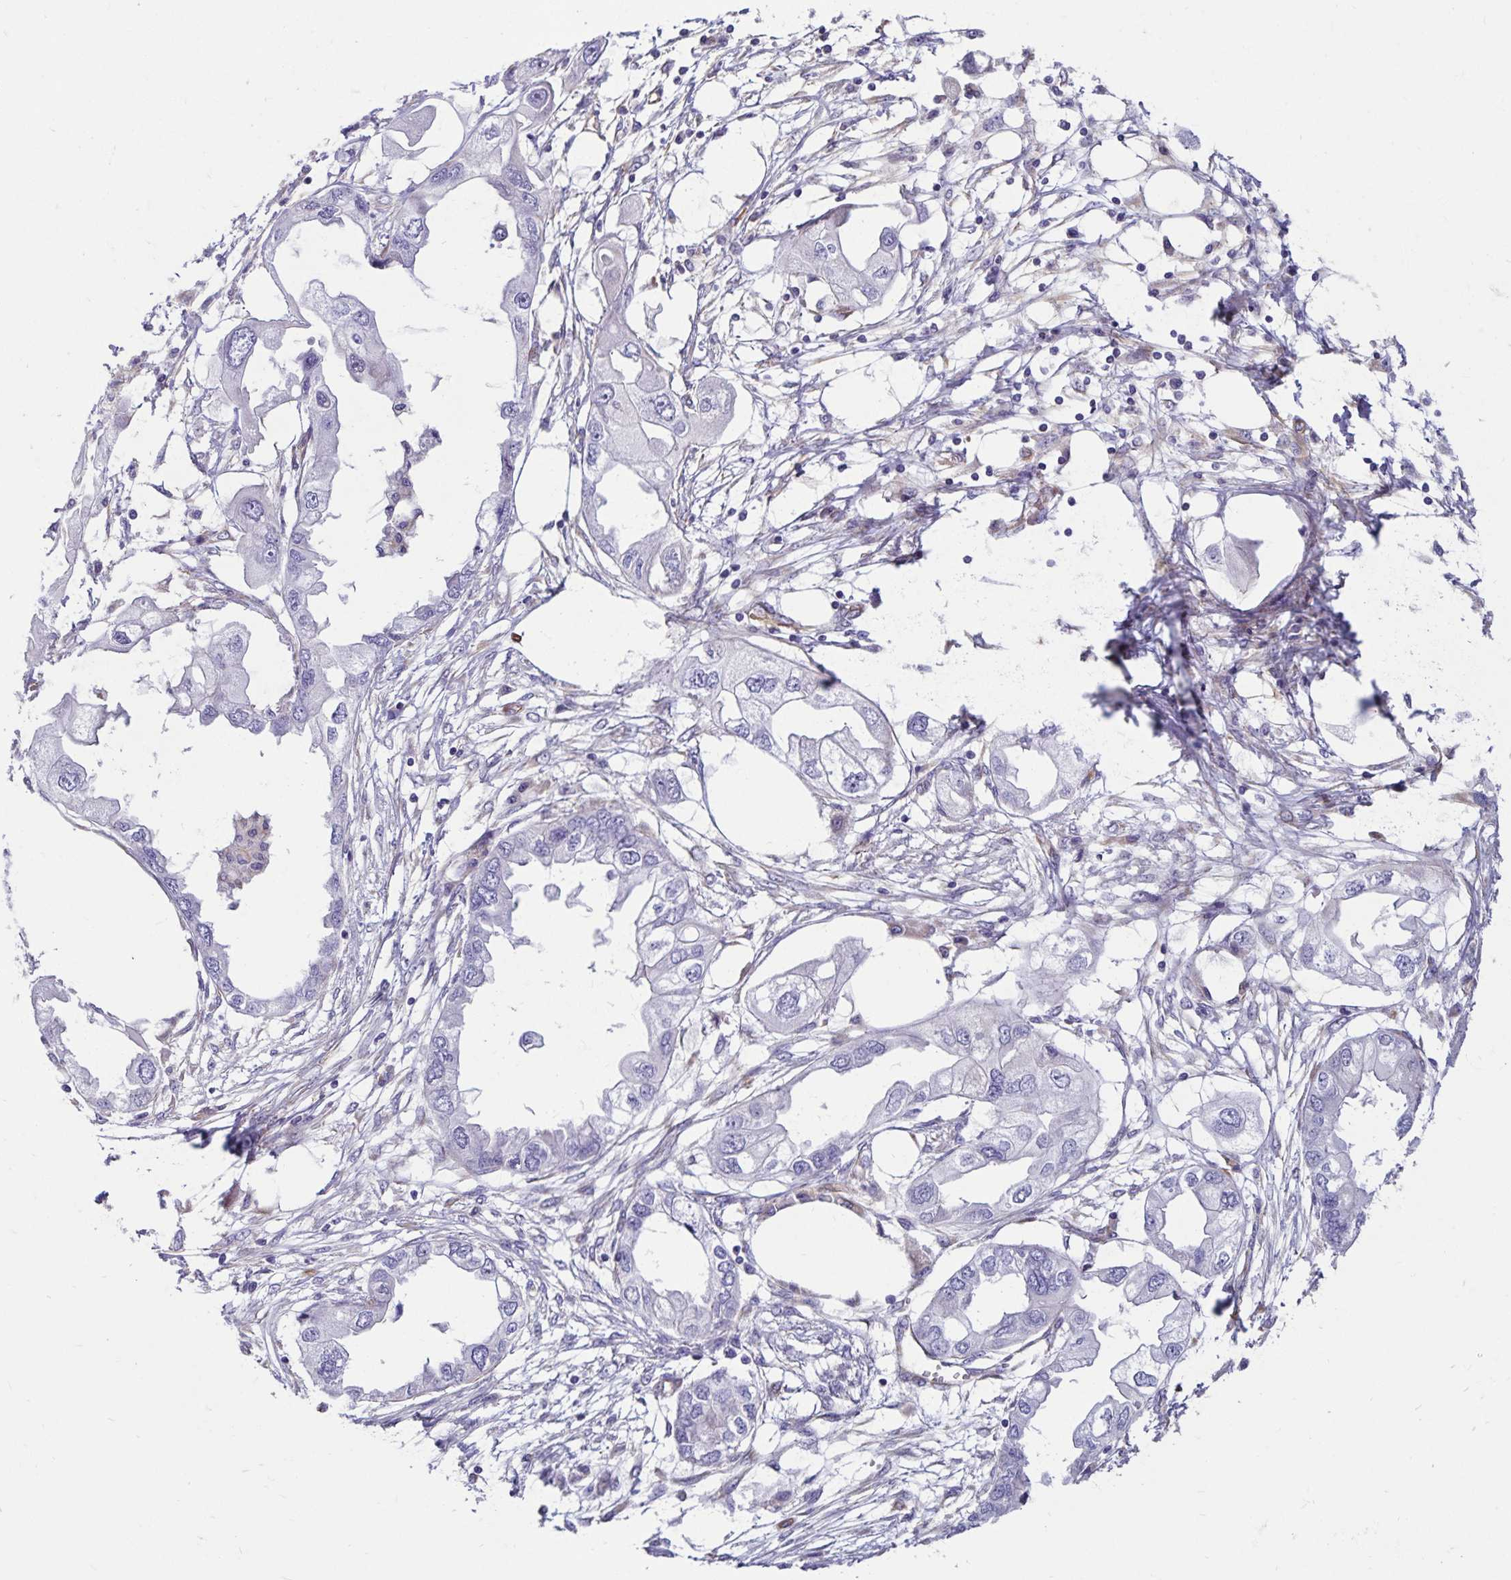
{"staining": {"intensity": "negative", "quantity": "none", "location": "none"}, "tissue": "endometrial cancer", "cell_type": "Tumor cells", "image_type": "cancer", "snomed": [{"axis": "morphology", "description": "Adenocarcinoma, NOS"}, {"axis": "morphology", "description": "Adenocarcinoma, metastatic, NOS"}, {"axis": "topography", "description": "Adipose tissue"}, {"axis": "topography", "description": "Endometrium"}], "caption": "Endometrial cancer (metastatic adenocarcinoma) was stained to show a protein in brown. There is no significant expression in tumor cells. (Stains: DAB IHC with hematoxylin counter stain, Microscopy: brightfield microscopy at high magnification).", "gene": "TRPV6", "patient": {"sex": "female", "age": 67}}